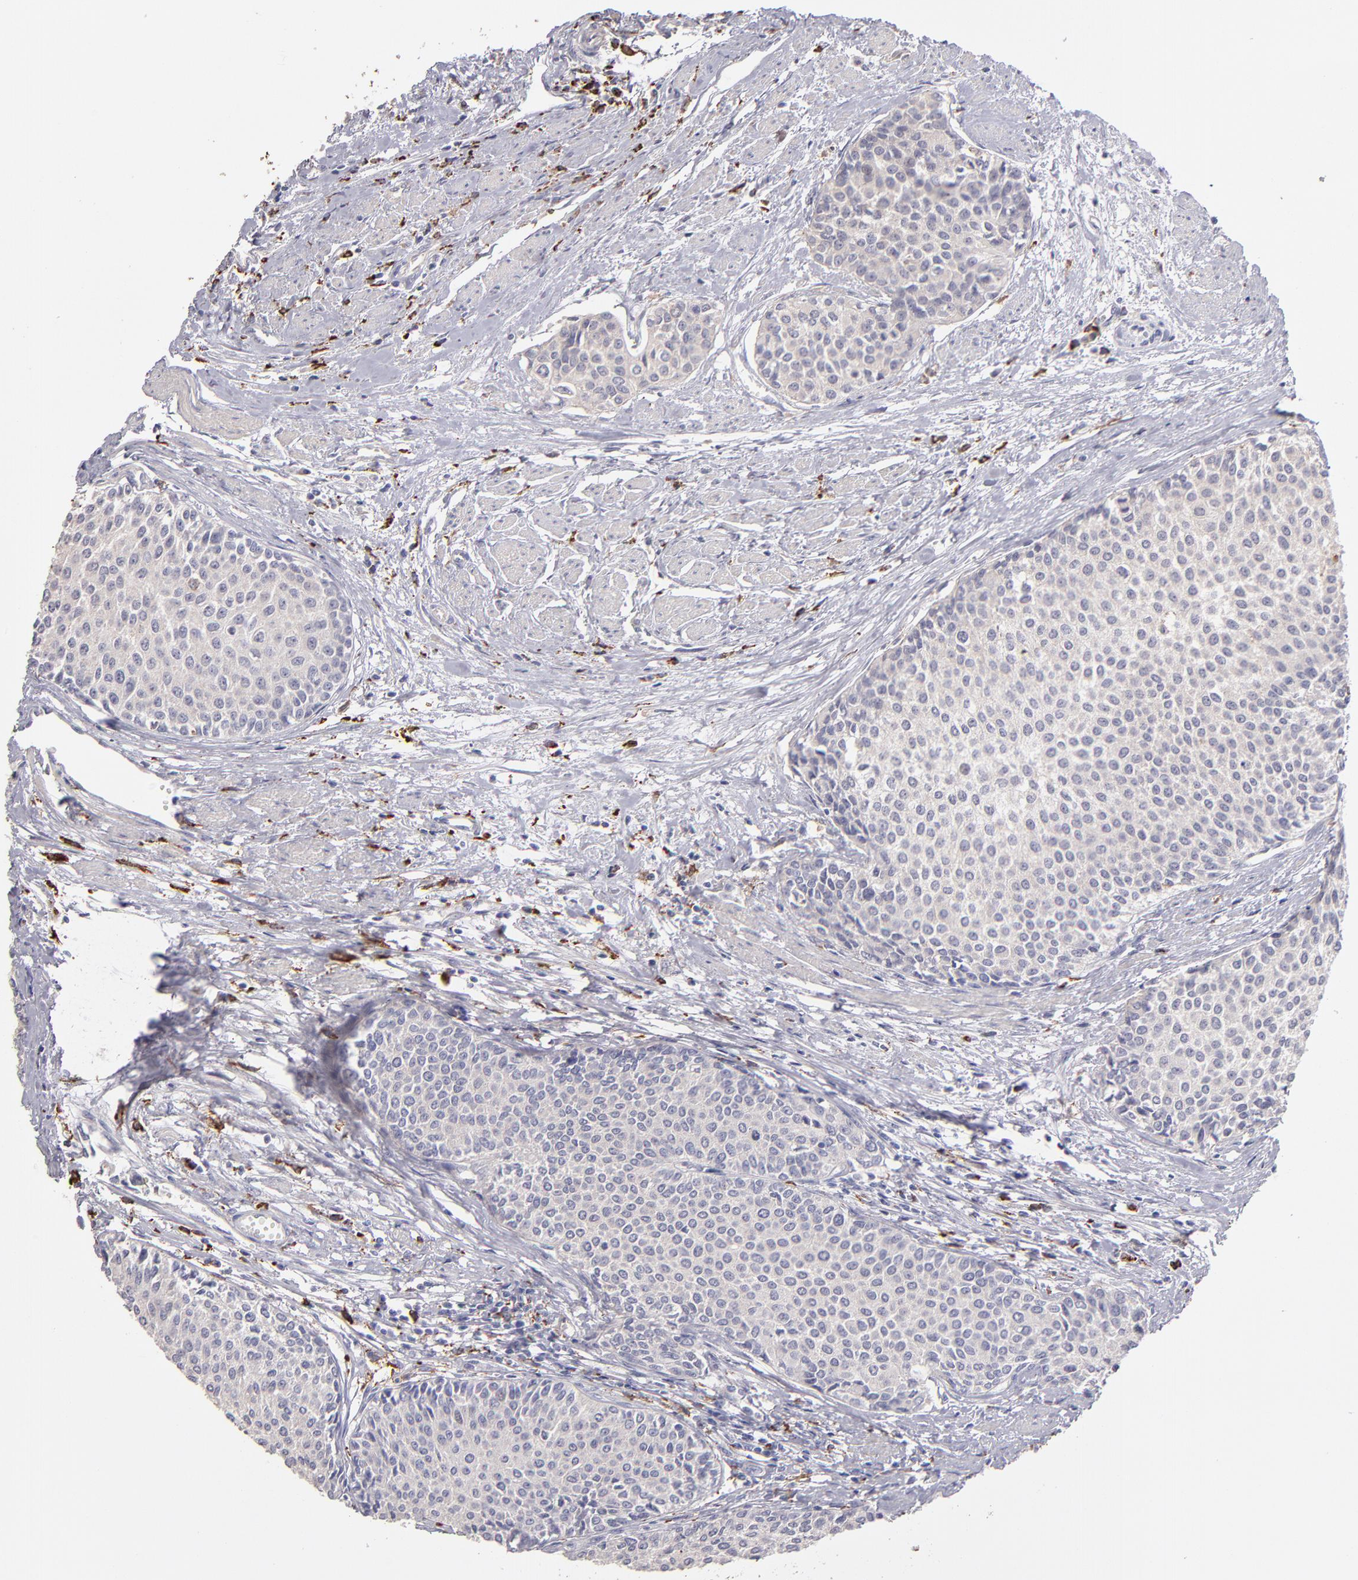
{"staining": {"intensity": "weak", "quantity": ">75%", "location": "cytoplasmic/membranous"}, "tissue": "urothelial cancer", "cell_type": "Tumor cells", "image_type": "cancer", "snomed": [{"axis": "morphology", "description": "Urothelial carcinoma, Low grade"}, {"axis": "topography", "description": "Urinary bladder"}], "caption": "Immunohistochemical staining of human urothelial carcinoma (low-grade) demonstrates low levels of weak cytoplasmic/membranous expression in about >75% of tumor cells. (Brightfield microscopy of DAB IHC at high magnification).", "gene": "GLDC", "patient": {"sex": "female", "age": 73}}